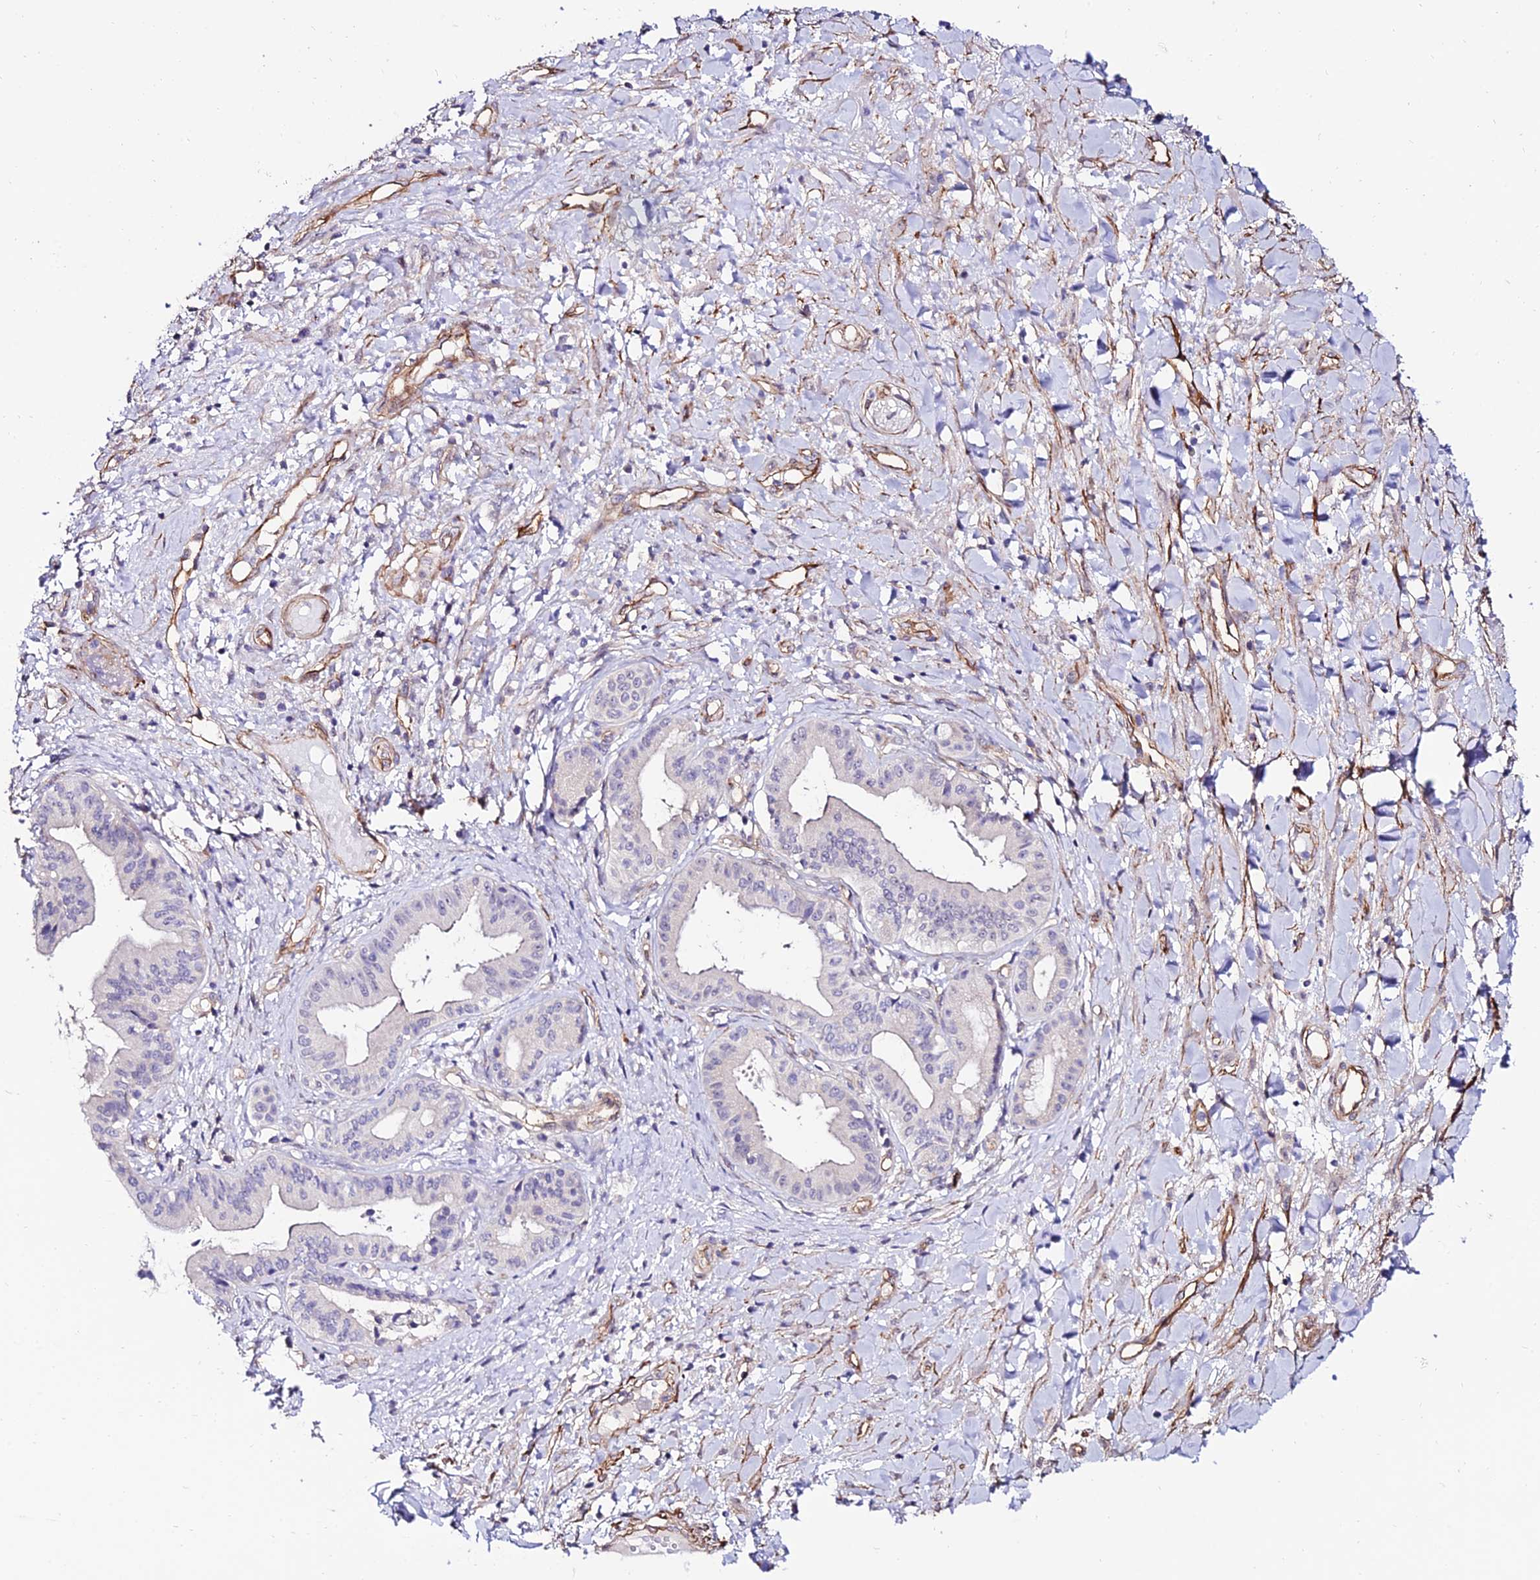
{"staining": {"intensity": "negative", "quantity": "none", "location": "none"}, "tissue": "pancreatic cancer", "cell_type": "Tumor cells", "image_type": "cancer", "snomed": [{"axis": "morphology", "description": "Adenocarcinoma, NOS"}, {"axis": "topography", "description": "Pancreas"}], "caption": "High power microscopy micrograph of an IHC histopathology image of pancreatic cancer, revealing no significant positivity in tumor cells.", "gene": "ALDH3B2", "patient": {"sex": "female", "age": 50}}